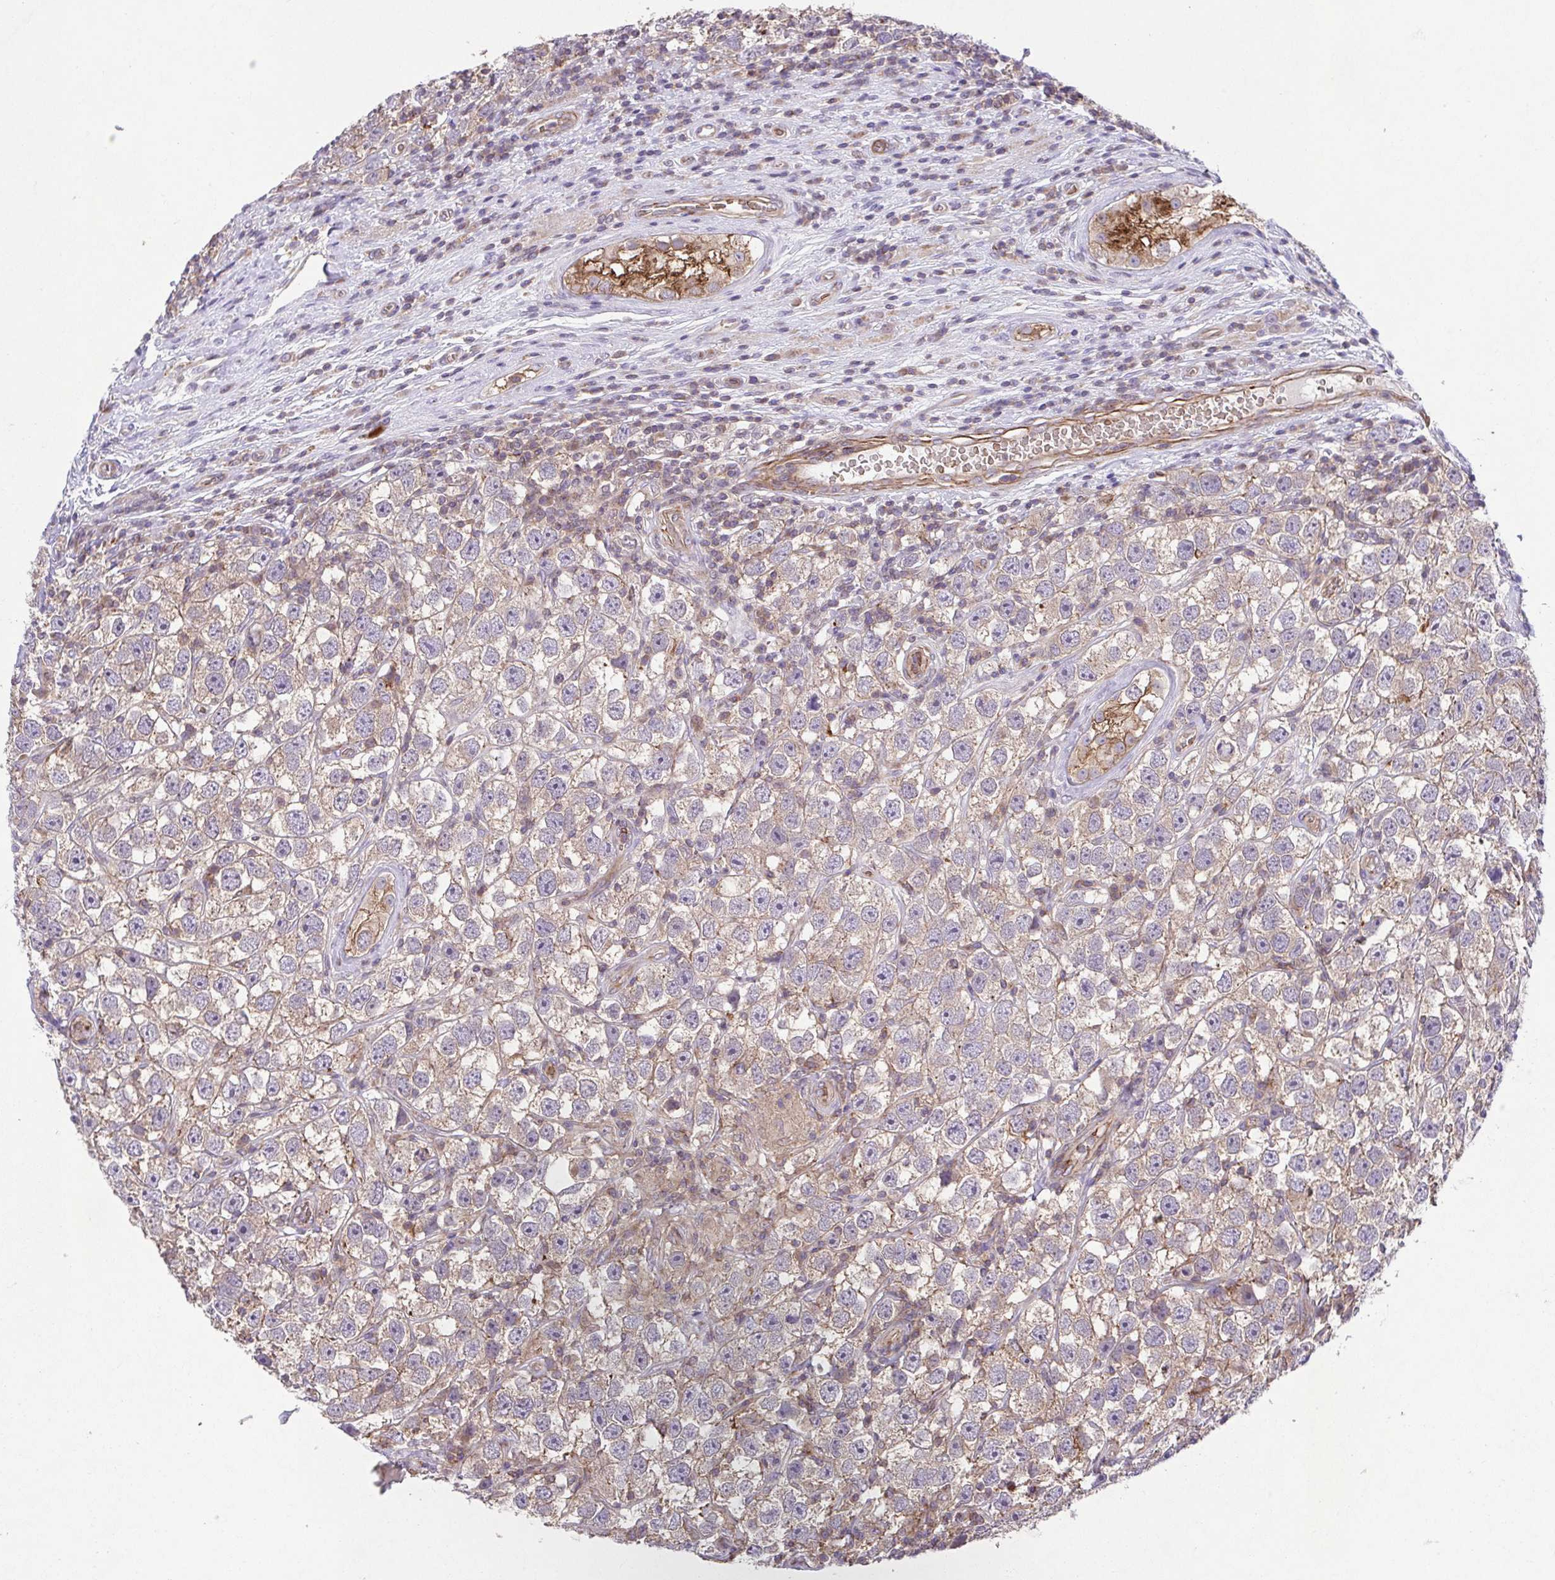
{"staining": {"intensity": "negative", "quantity": "none", "location": "none"}, "tissue": "testis cancer", "cell_type": "Tumor cells", "image_type": "cancer", "snomed": [{"axis": "morphology", "description": "Seminoma, NOS"}, {"axis": "topography", "description": "Testis"}], "caption": "Immunohistochemistry micrograph of neoplastic tissue: testis cancer (seminoma) stained with DAB exhibits no significant protein staining in tumor cells.", "gene": "IDE", "patient": {"sex": "male", "age": 26}}